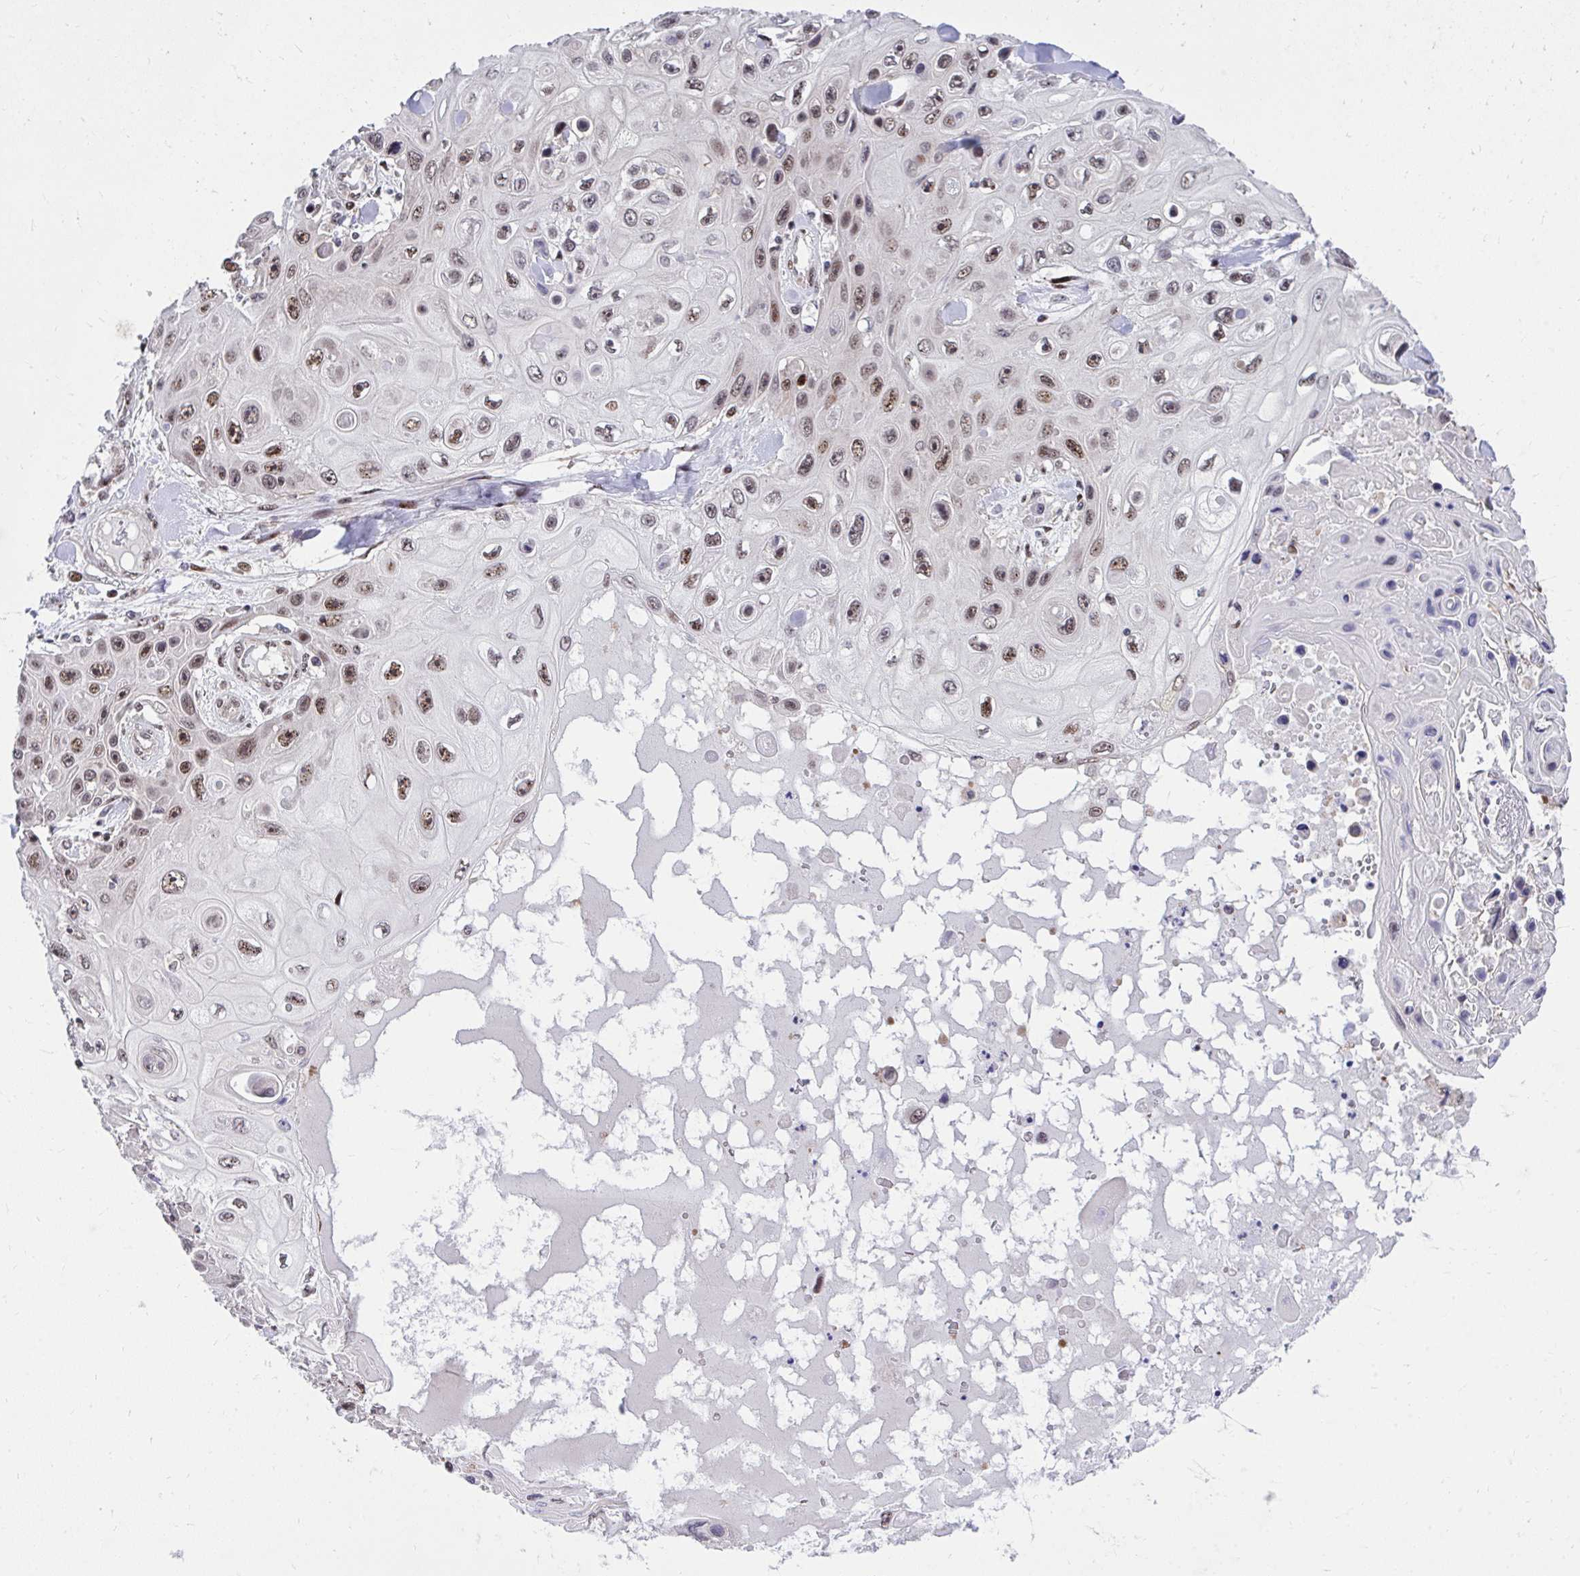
{"staining": {"intensity": "moderate", "quantity": ">75%", "location": "nuclear"}, "tissue": "skin cancer", "cell_type": "Tumor cells", "image_type": "cancer", "snomed": [{"axis": "morphology", "description": "Squamous cell carcinoma, NOS"}, {"axis": "topography", "description": "Skin"}], "caption": "Squamous cell carcinoma (skin) stained with a brown dye shows moderate nuclear positive positivity in approximately >75% of tumor cells.", "gene": "HOXA4", "patient": {"sex": "male", "age": 82}}